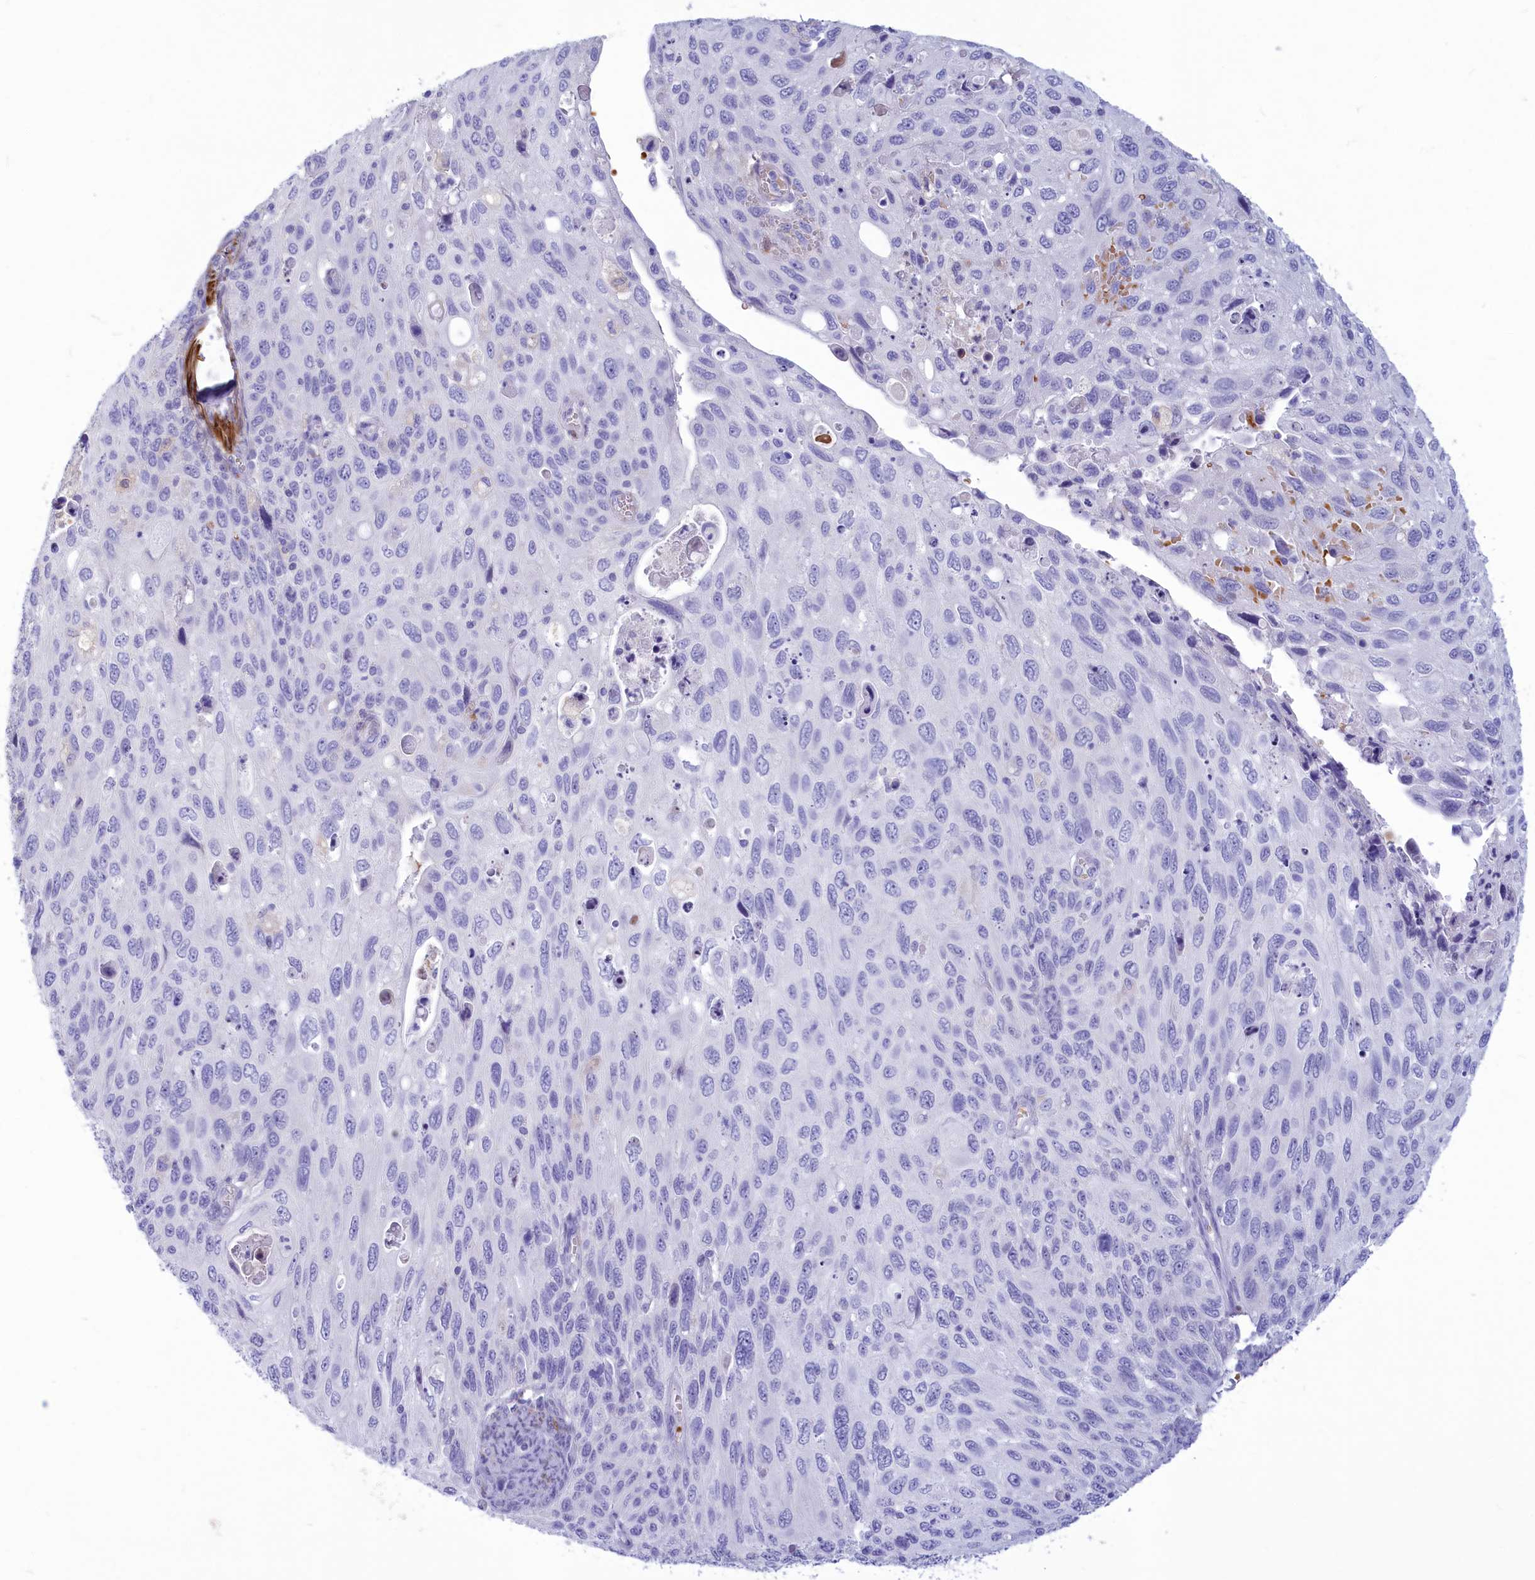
{"staining": {"intensity": "negative", "quantity": "none", "location": "none"}, "tissue": "cervical cancer", "cell_type": "Tumor cells", "image_type": "cancer", "snomed": [{"axis": "morphology", "description": "Squamous cell carcinoma, NOS"}, {"axis": "topography", "description": "Cervix"}], "caption": "IHC histopathology image of cervical cancer (squamous cell carcinoma) stained for a protein (brown), which displays no staining in tumor cells.", "gene": "GAPDHS", "patient": {"sex": "female", "age": 70}}